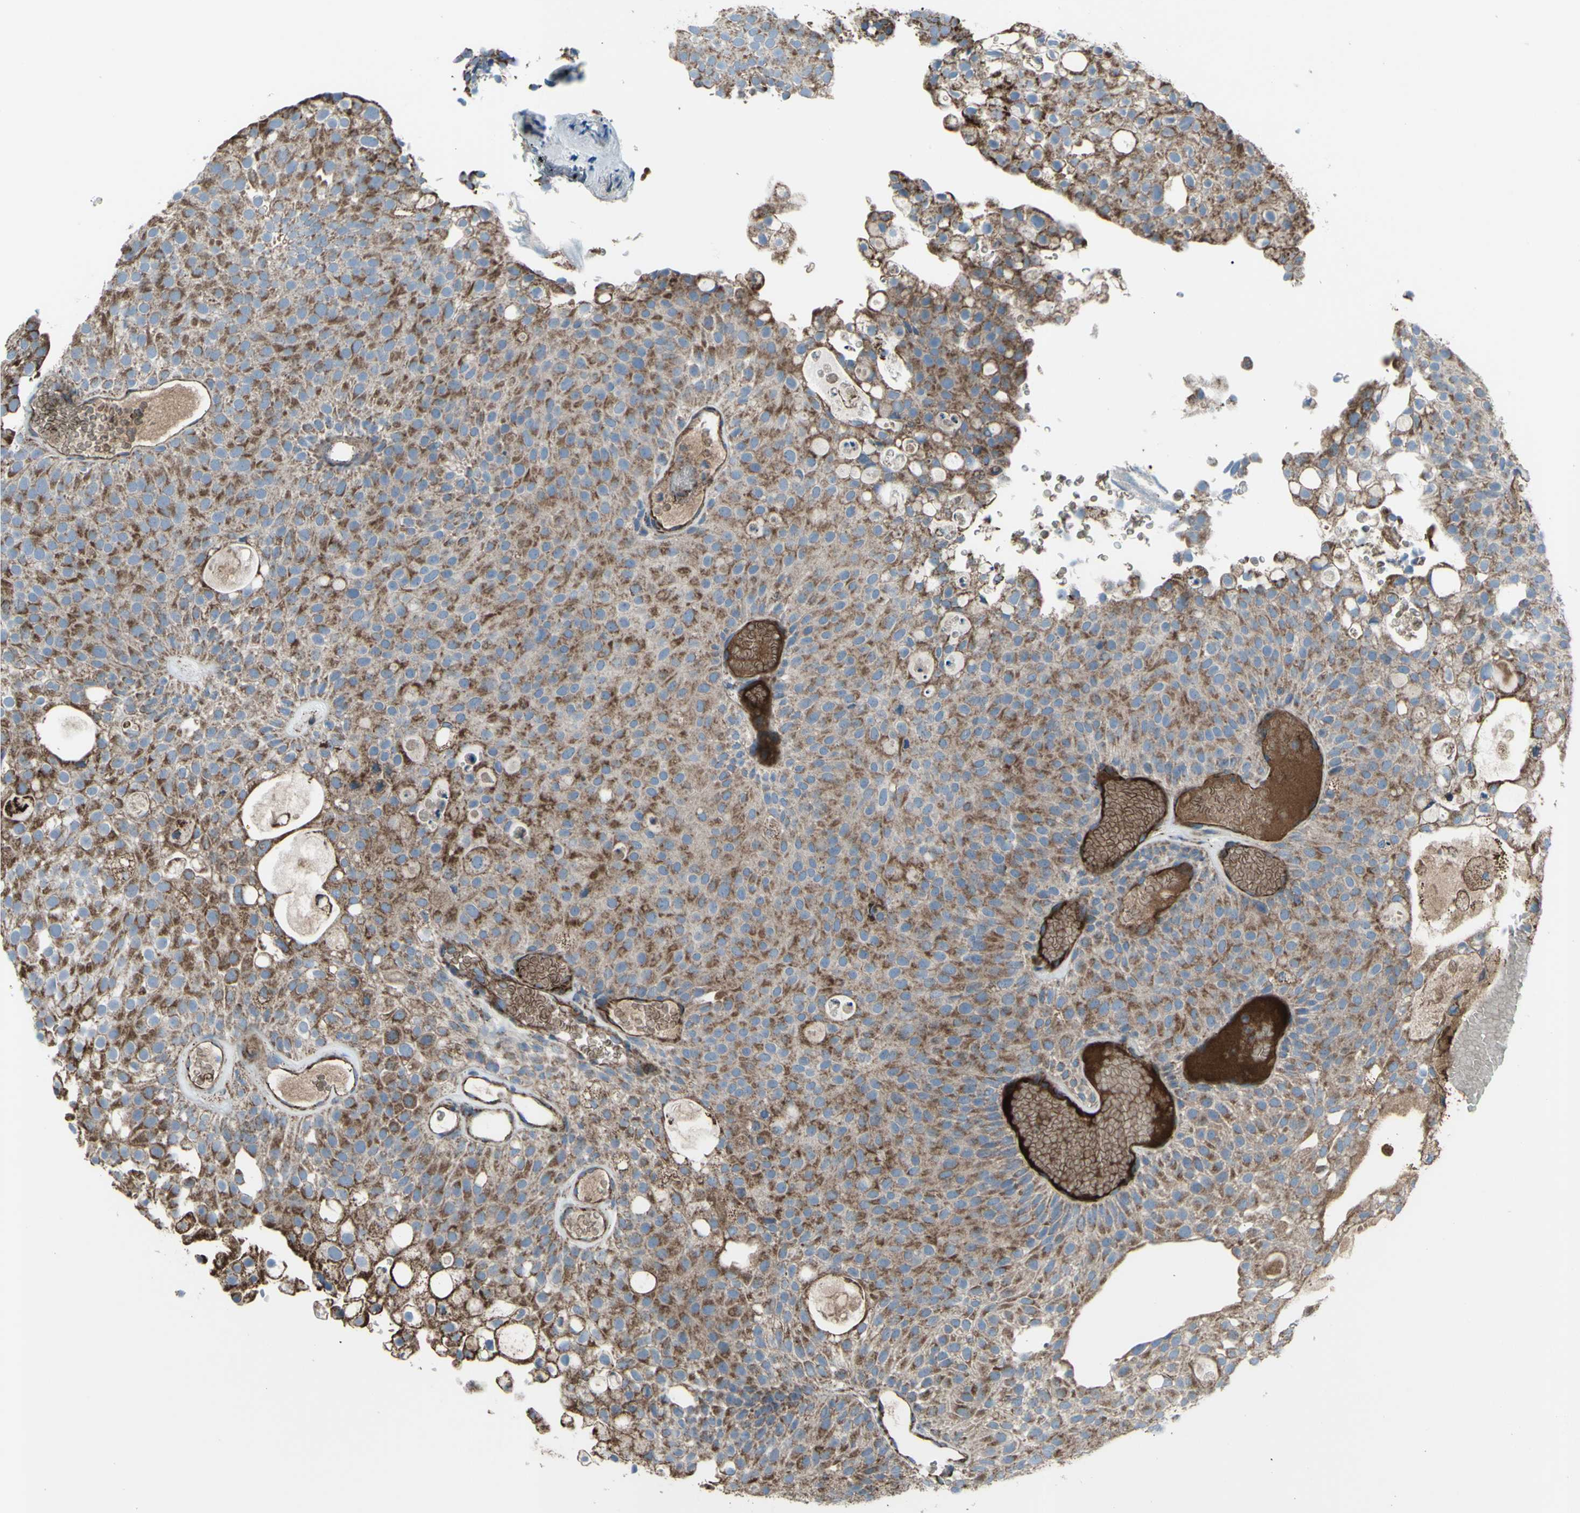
{"staining": {"intensity": "moderate", "quantity": ">75%", "location": "cytoplasmic/membranous"}, "tissue": "urothelial cancer", "cell_type": "Tumor cells", "image_type": "cancer", "snomed": [{"axis": "morphology", "description": "Urothelial carcinoma, Low grade"}, {"axis": "topography", "description": "Urinary bladder"}], "caption": "Moderate cytoplasmic/membranous positivity for a protein is identified in about >75% of tumor cells of urothelial carcinoma (low-grade) using immunohistochemistry (IHC).", "gene": "EMC7", "patient": {"sex": "male", "age": 78}}